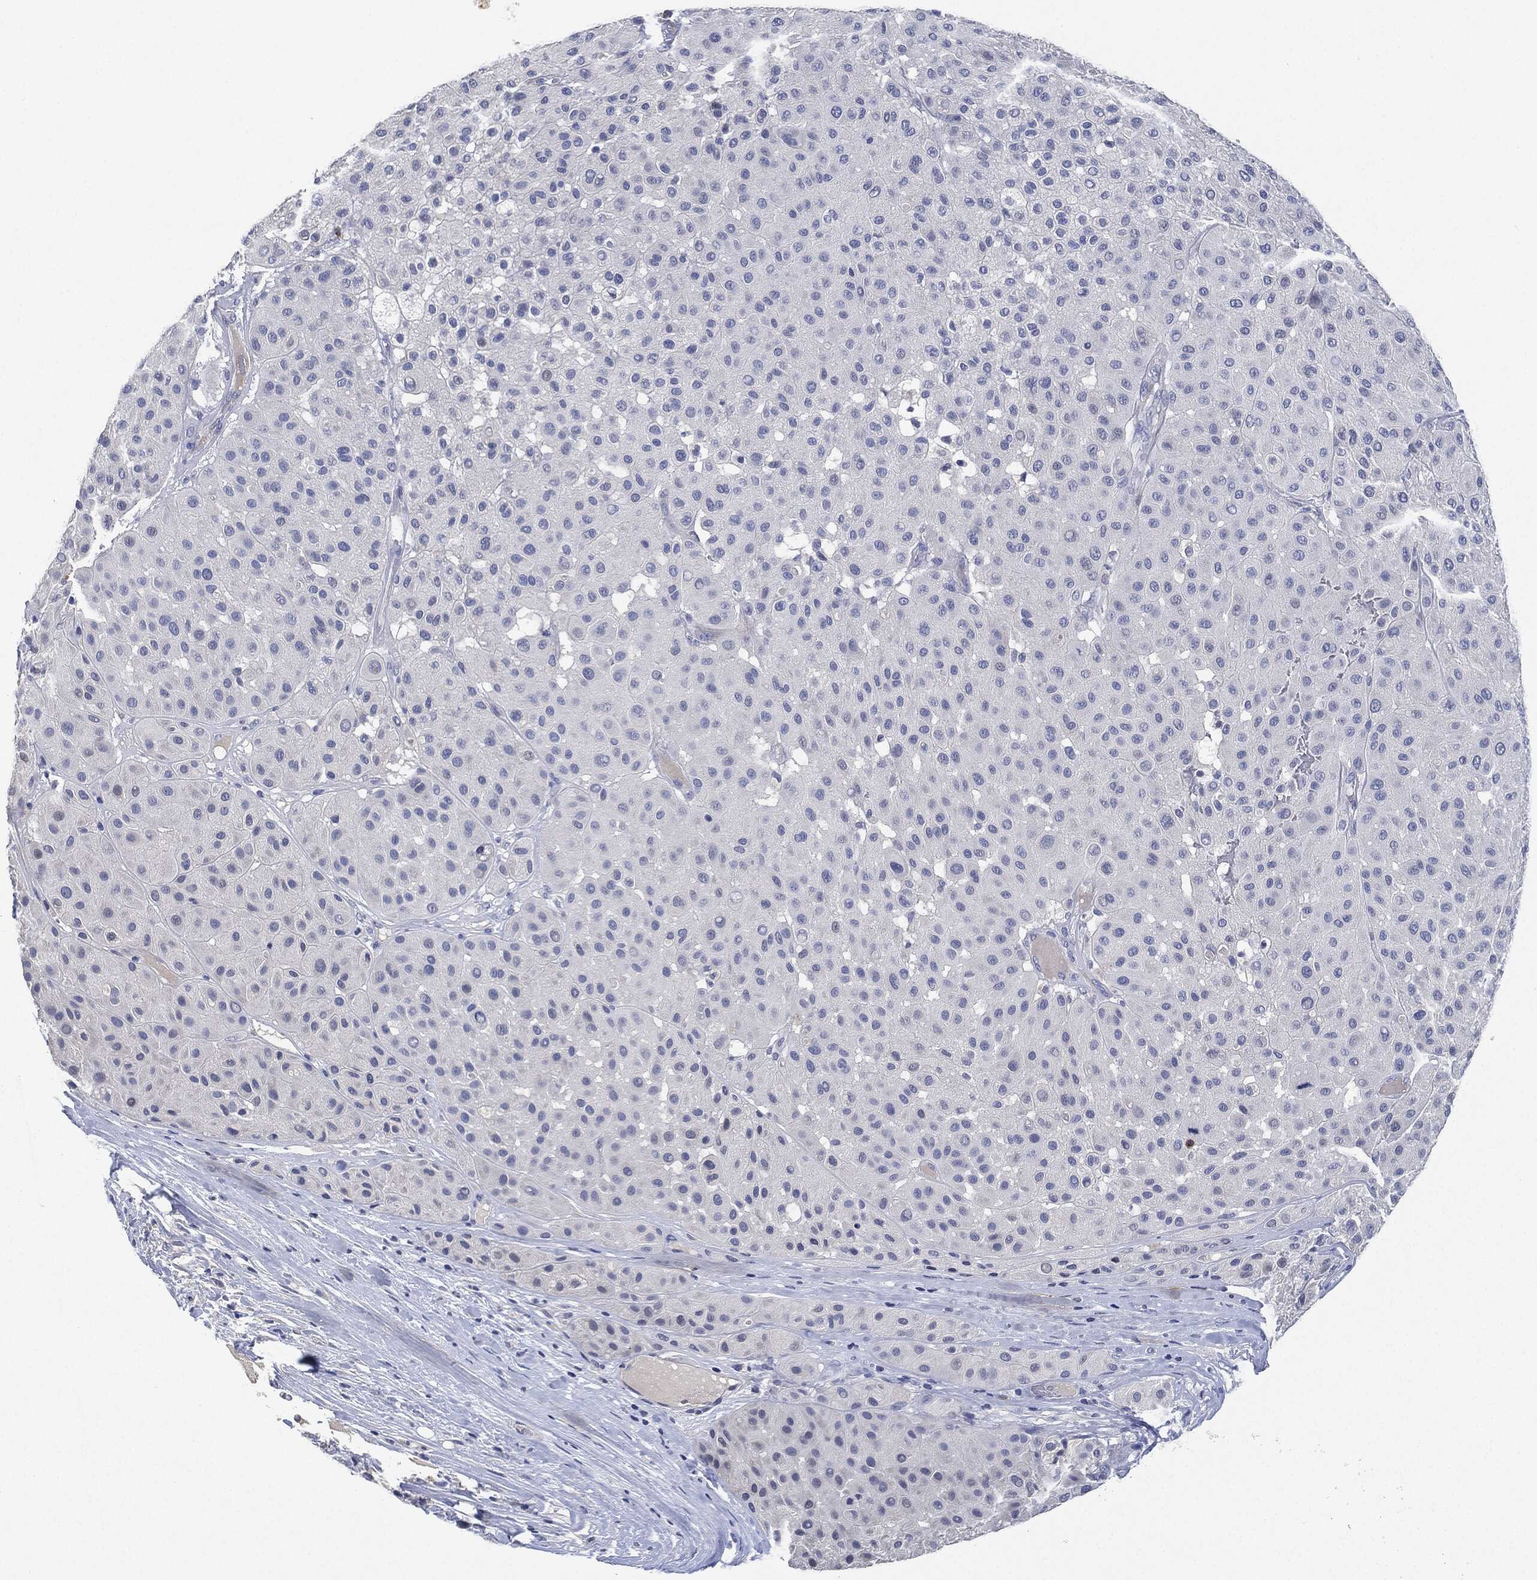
{"staining": {"intensity": "negative", "quantity": "none", "location": "none"}, "tissue": "melanoma", "cell_type": "Tumor cells", "image_type": "cancer", "snomed": [{"axis": "morphology", "description": "Malignant melanoma, Metastatic site"}, {"axis": "topography", "description": "Smooth muscle"}], "caption": "This is a image of immunohistochemistry (IHC) staining of melanoma, which shows no positivity in tumor cells. (Stains: DAB (3,3'-diaminobenzidine) immunohistochemistry with hematoxylin counter stain, Microscopy: brightfield microscopy at high magnification).", "gene": "NTRK1", "patient": {"sex": "male", "age": 41}}